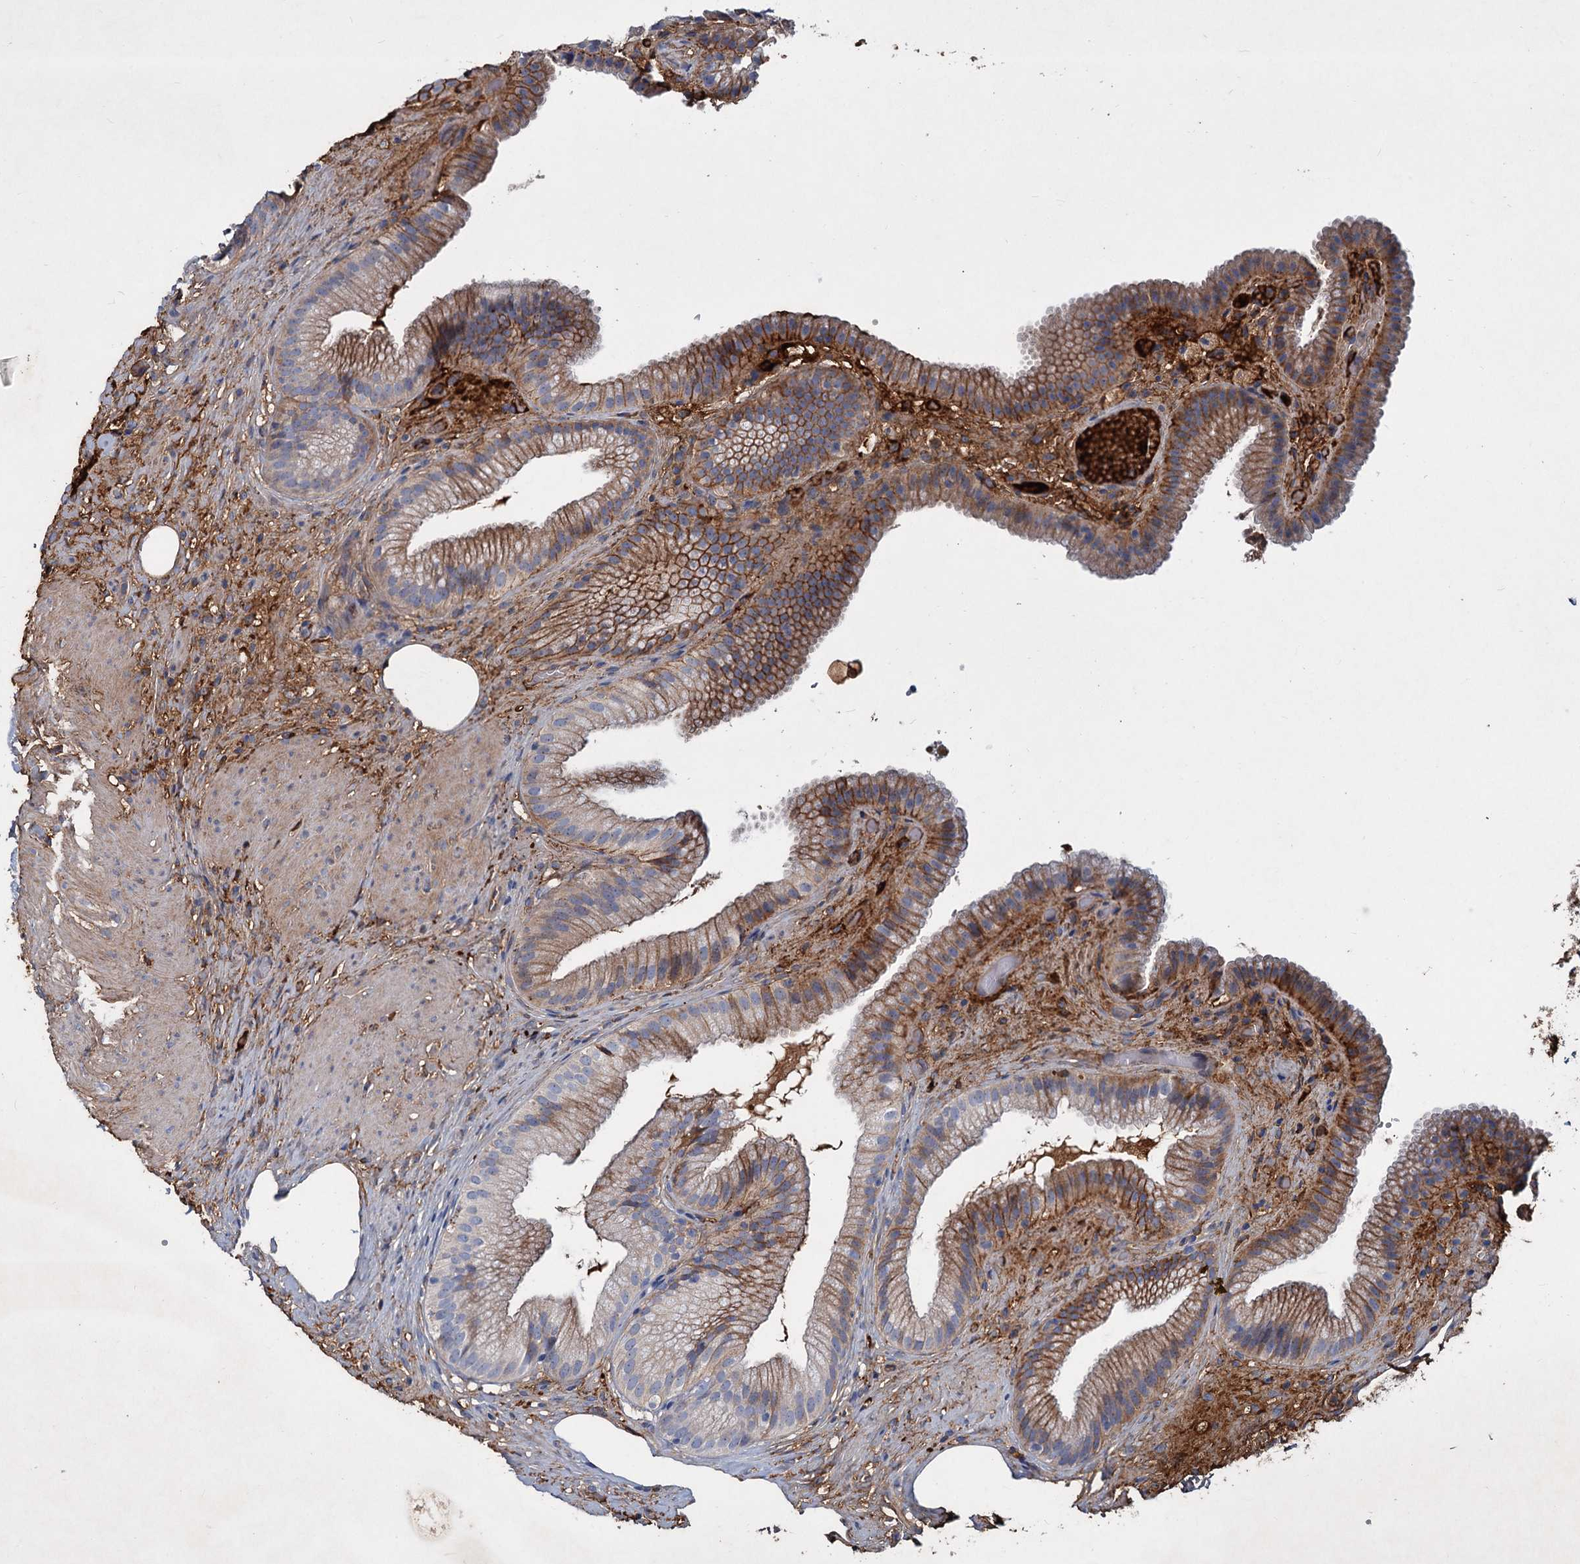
{"staining": {"intensity": "moderate", "quantity": "25%-75%", "location": "cytoplasmic/membranous"}, "tissue": "gallbladder", "cell_type": "Glandular cells", "image_type": "normal", "snomed": [{"axis": "morphology", "description": "Normal tissue, NOS"}, {"axis": "morphology", "description": "Inflammation, NOS"}, {"axis": "topography", "description": "Gallbladder"}], "caption": "This image reveals benign gallbladder stained with immunohistochemistry (IHC) to label a protein in brown. The cytoplasmic/membranous of glandular cells show moderate positivity for the protein. Nuclei are counter-stained blue.", "gene": "CHRD", "patient": {"sex": "male", "age": 51}}